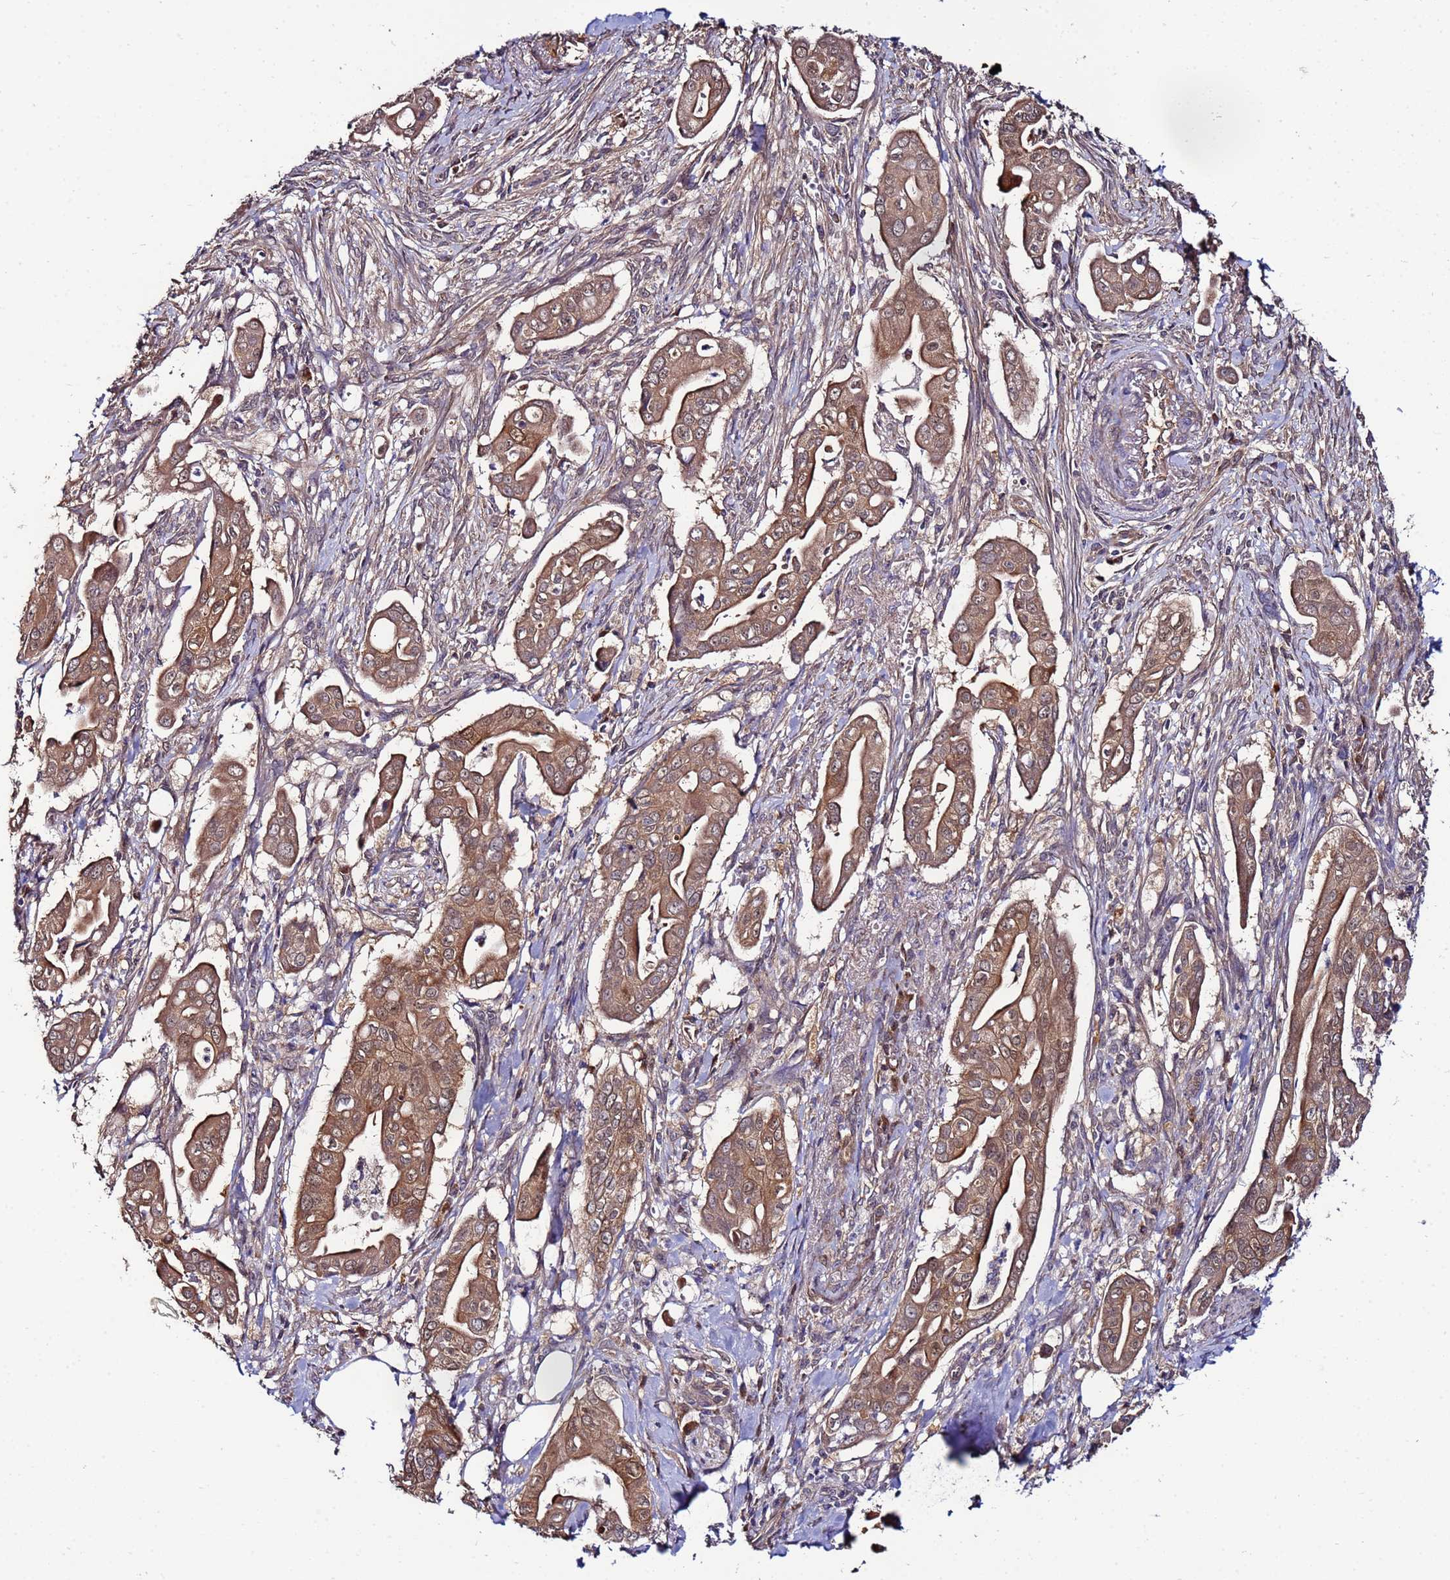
{"staining": {"intensity": "moderate", "quantity": ">75%", "location": "cytoplasmic/membranous"}, "tissue": "pancreatic cancer", "cell_type": "Tumor cells", "image_type": "cancer", "snomed": [{"axis": "morphology", "description": "Adenocarcinoma, NOS"}, {"axis": "topography", "description": "Pancreas"}], "caption": "DAB immunohistochemical staining of human pancreatic adenocarcinoma reveals moderate cytoplasmic/membranous protein staining in about >75% of tumor cells.", "gene": "NAXE", "patient": {"sex": "male", "age": 71}}